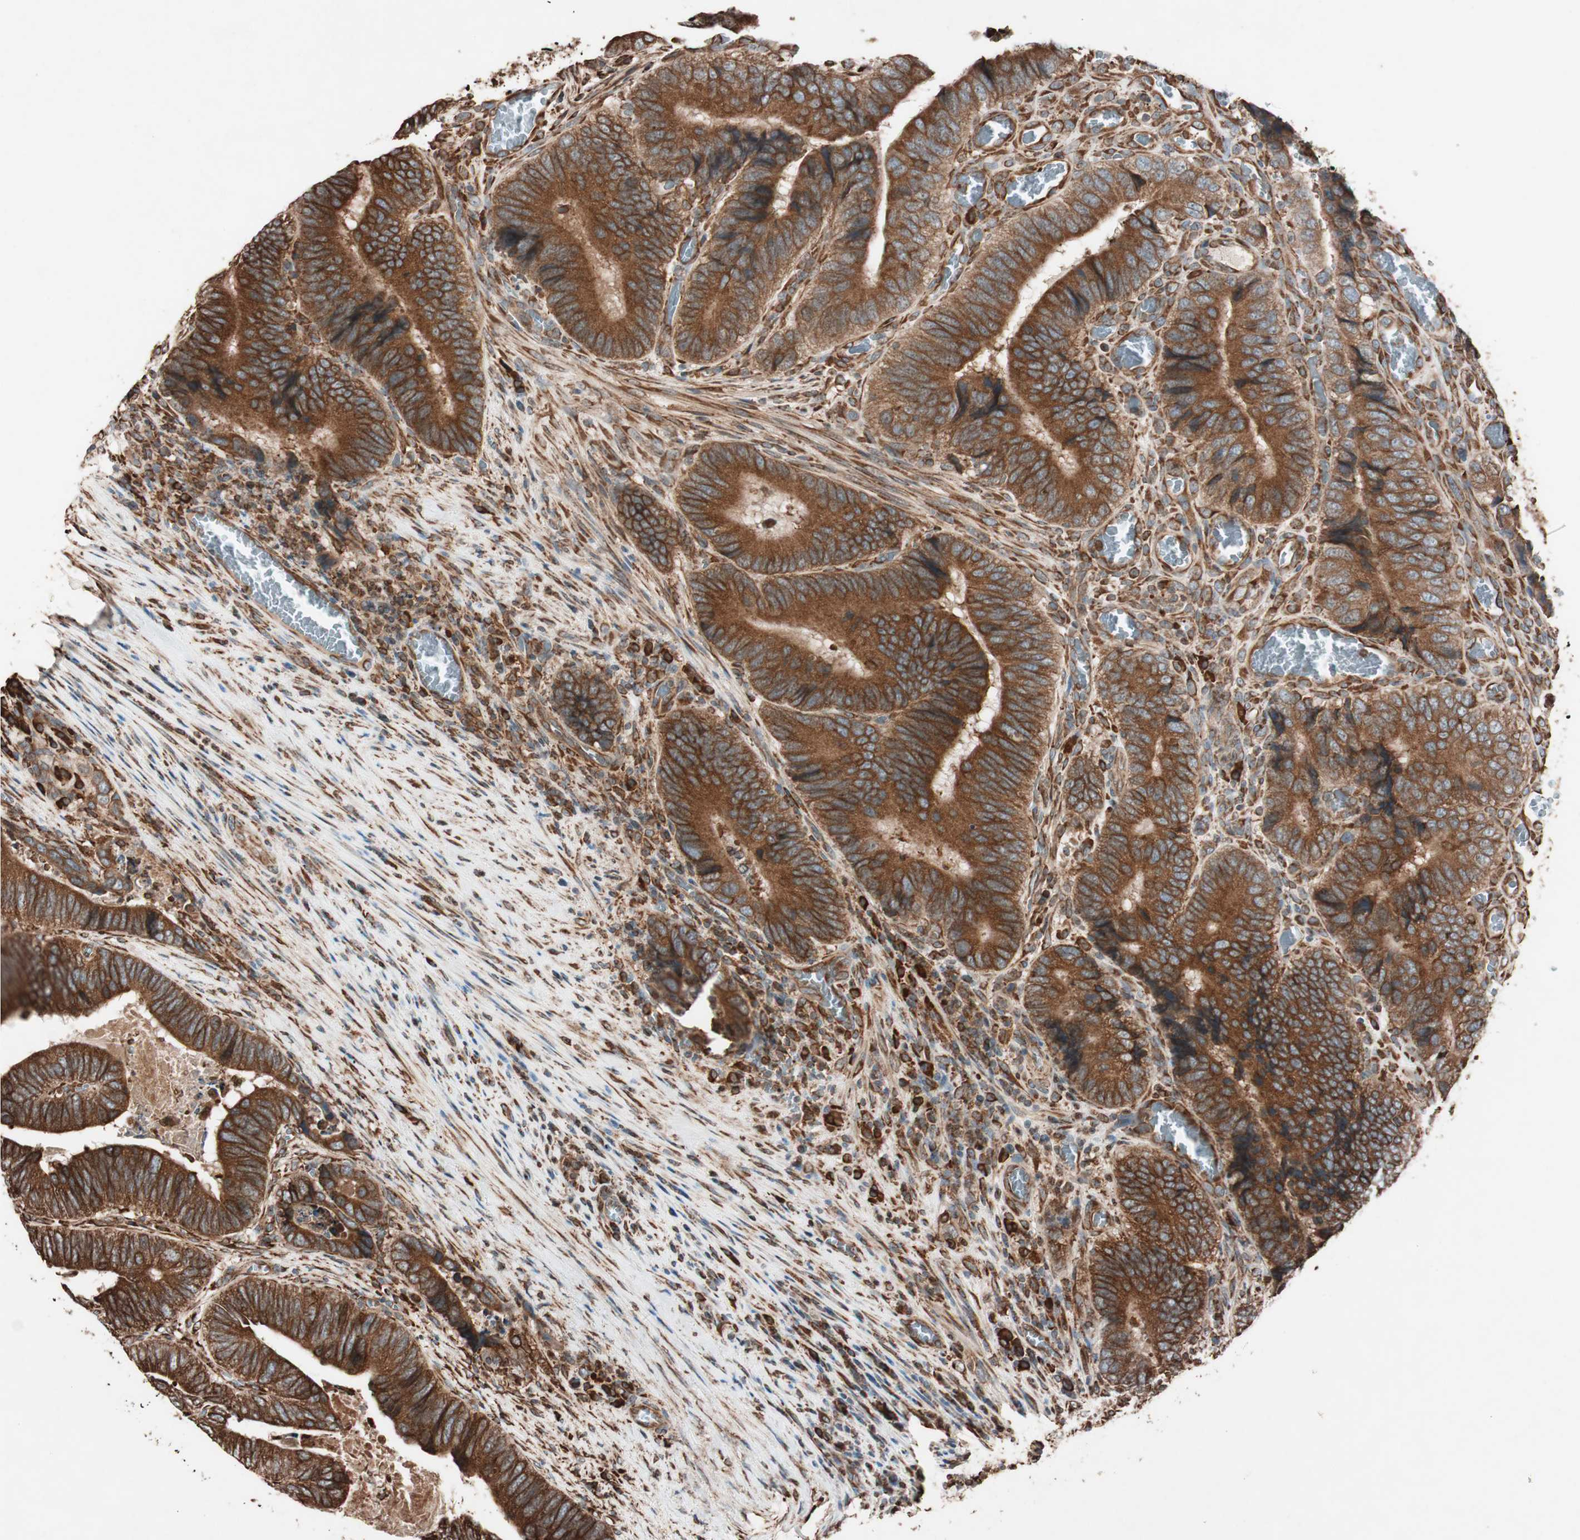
{"staining": {"intensity": "strong", "quantity": ">75%", "location": "cytoplasmic/membranous"}, "tissue": "colorectal cancer", "cell_type": "Tumor cells", "image_type": "cancer", "snomed": [{"axis": "morphology", "description": "Adenocarcinoma, NOS"}, {"axis": "topography", "description": "Colon"}], "caption": "The immunohistochemical stain labels strong cytoplasmic/membranous positivity in tumor cells of colorectal adenocarcinoma tissue.", "gene": "VEGFA", "patient": {"sex": "male", "age": 72}}